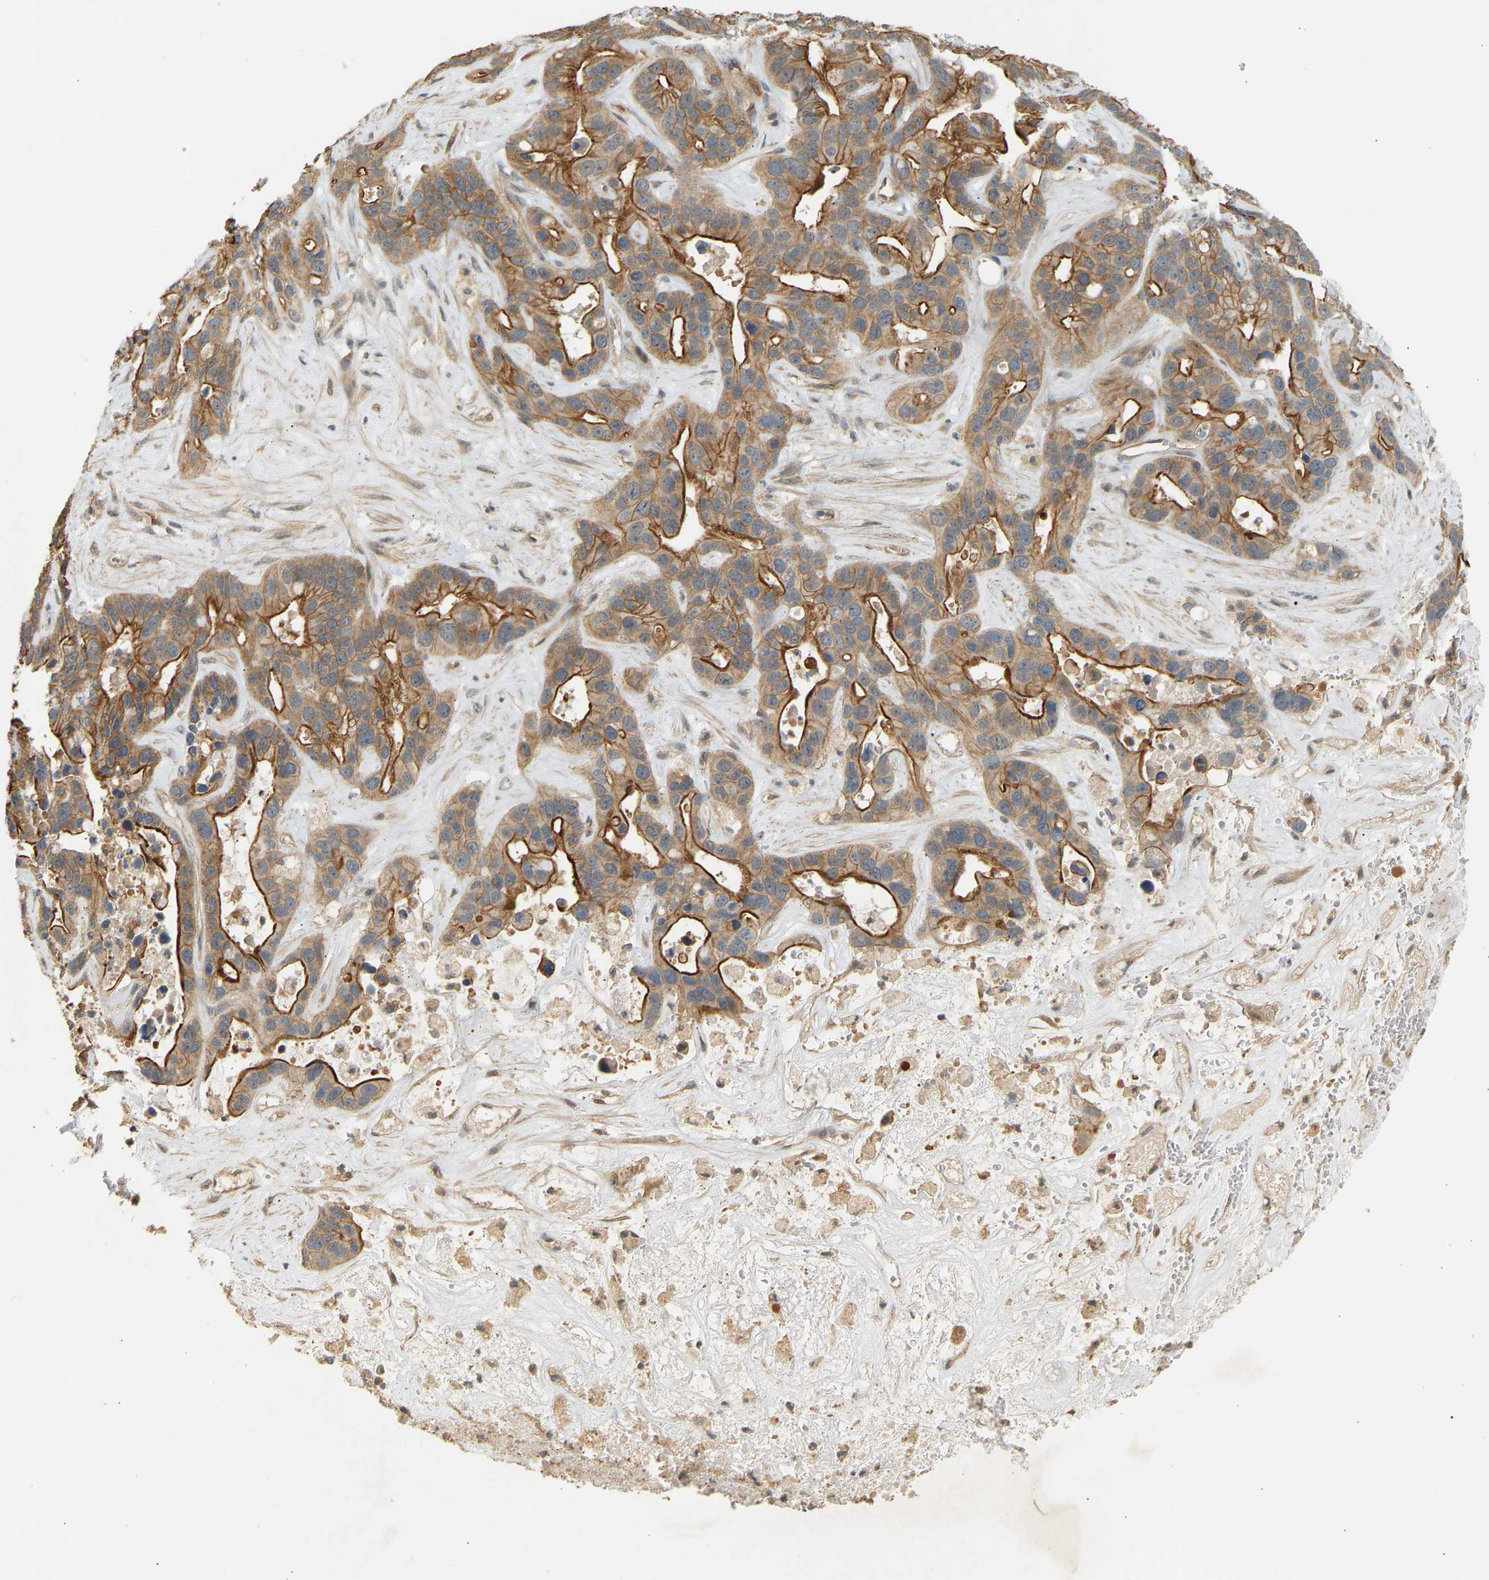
{"staining": {"intensity": "moderate", "quantity": ">75%", "location": "cytoplasmic/membranous"}, "tissue": "liver cancer", "cell_type": "Tumor cells", "image_type": "cancer", "snomed": [{"axis": "morphology", "description": "Cholangiocarcinoma"}, {"axis": "topography", "description": "Liver"}], "caption": "This photomicrograph exhibits immunohistochemistry staining of liver cancer, with medium moderate cytoplasmic/membranous expression in approximately >75% of tumor cells.", "gene": "RGL1", "patient": {"sex": "female", "age": 65}}